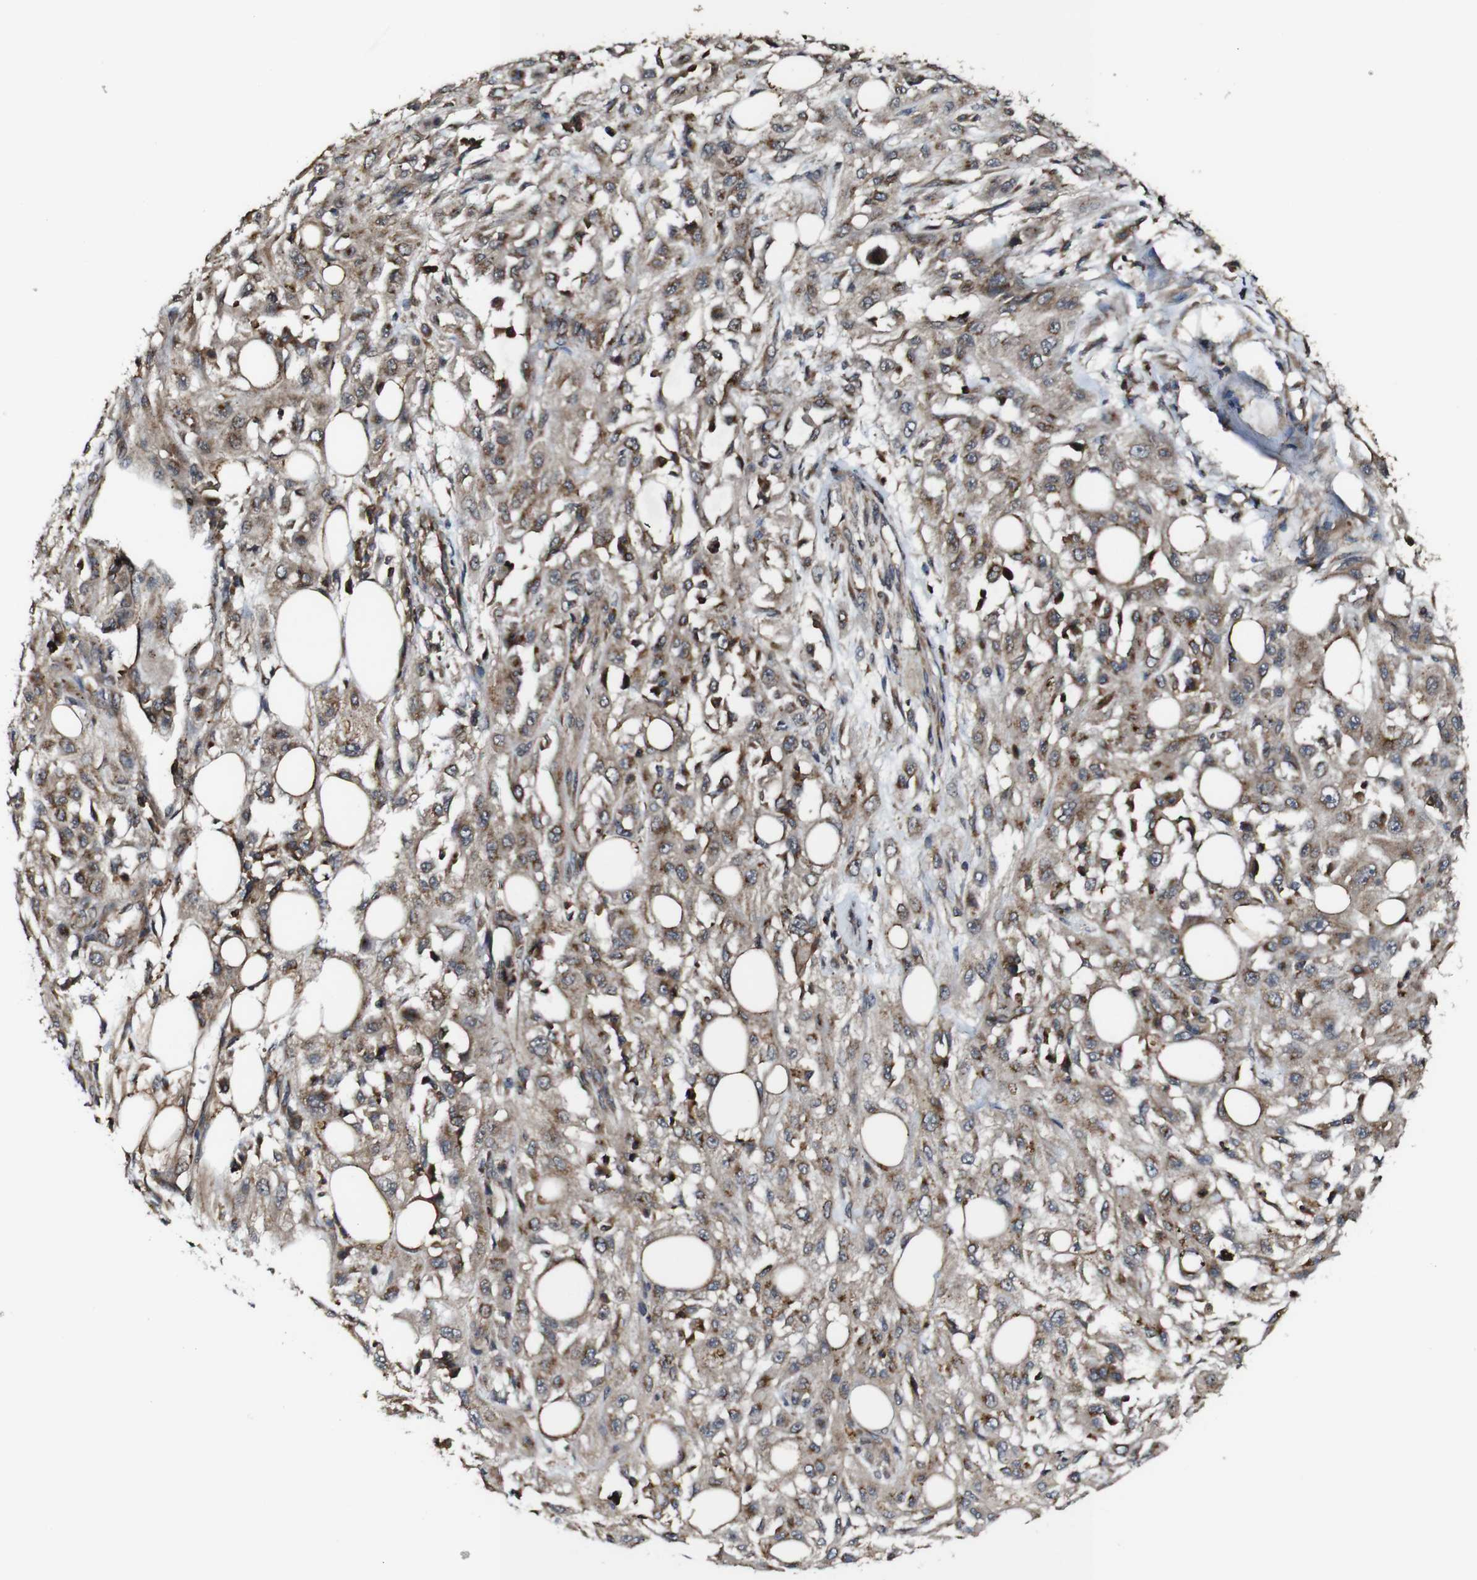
{"staining": {"intensity": "moderate", "quantity": ">75%", "location": "cytoplasmic/membranous"}, "tissue": "skin cancer", "cell_type": "Tumor cells", "image_type": "cancer", "snomed": [{"axis": "morphology", "description": "Squamous cell carcinoma, NOS"}, {"axis": "topography", "description": "Skin"}], "caption": "The photomicrograph reveals a brown stain indicating the presence of a protein in the cytoplasmic/membranous of tumor cells in skin cancer (squamous cell carcinoma).", "gene": "TNIK", "patient": {"sex": "male", "age": 75}}